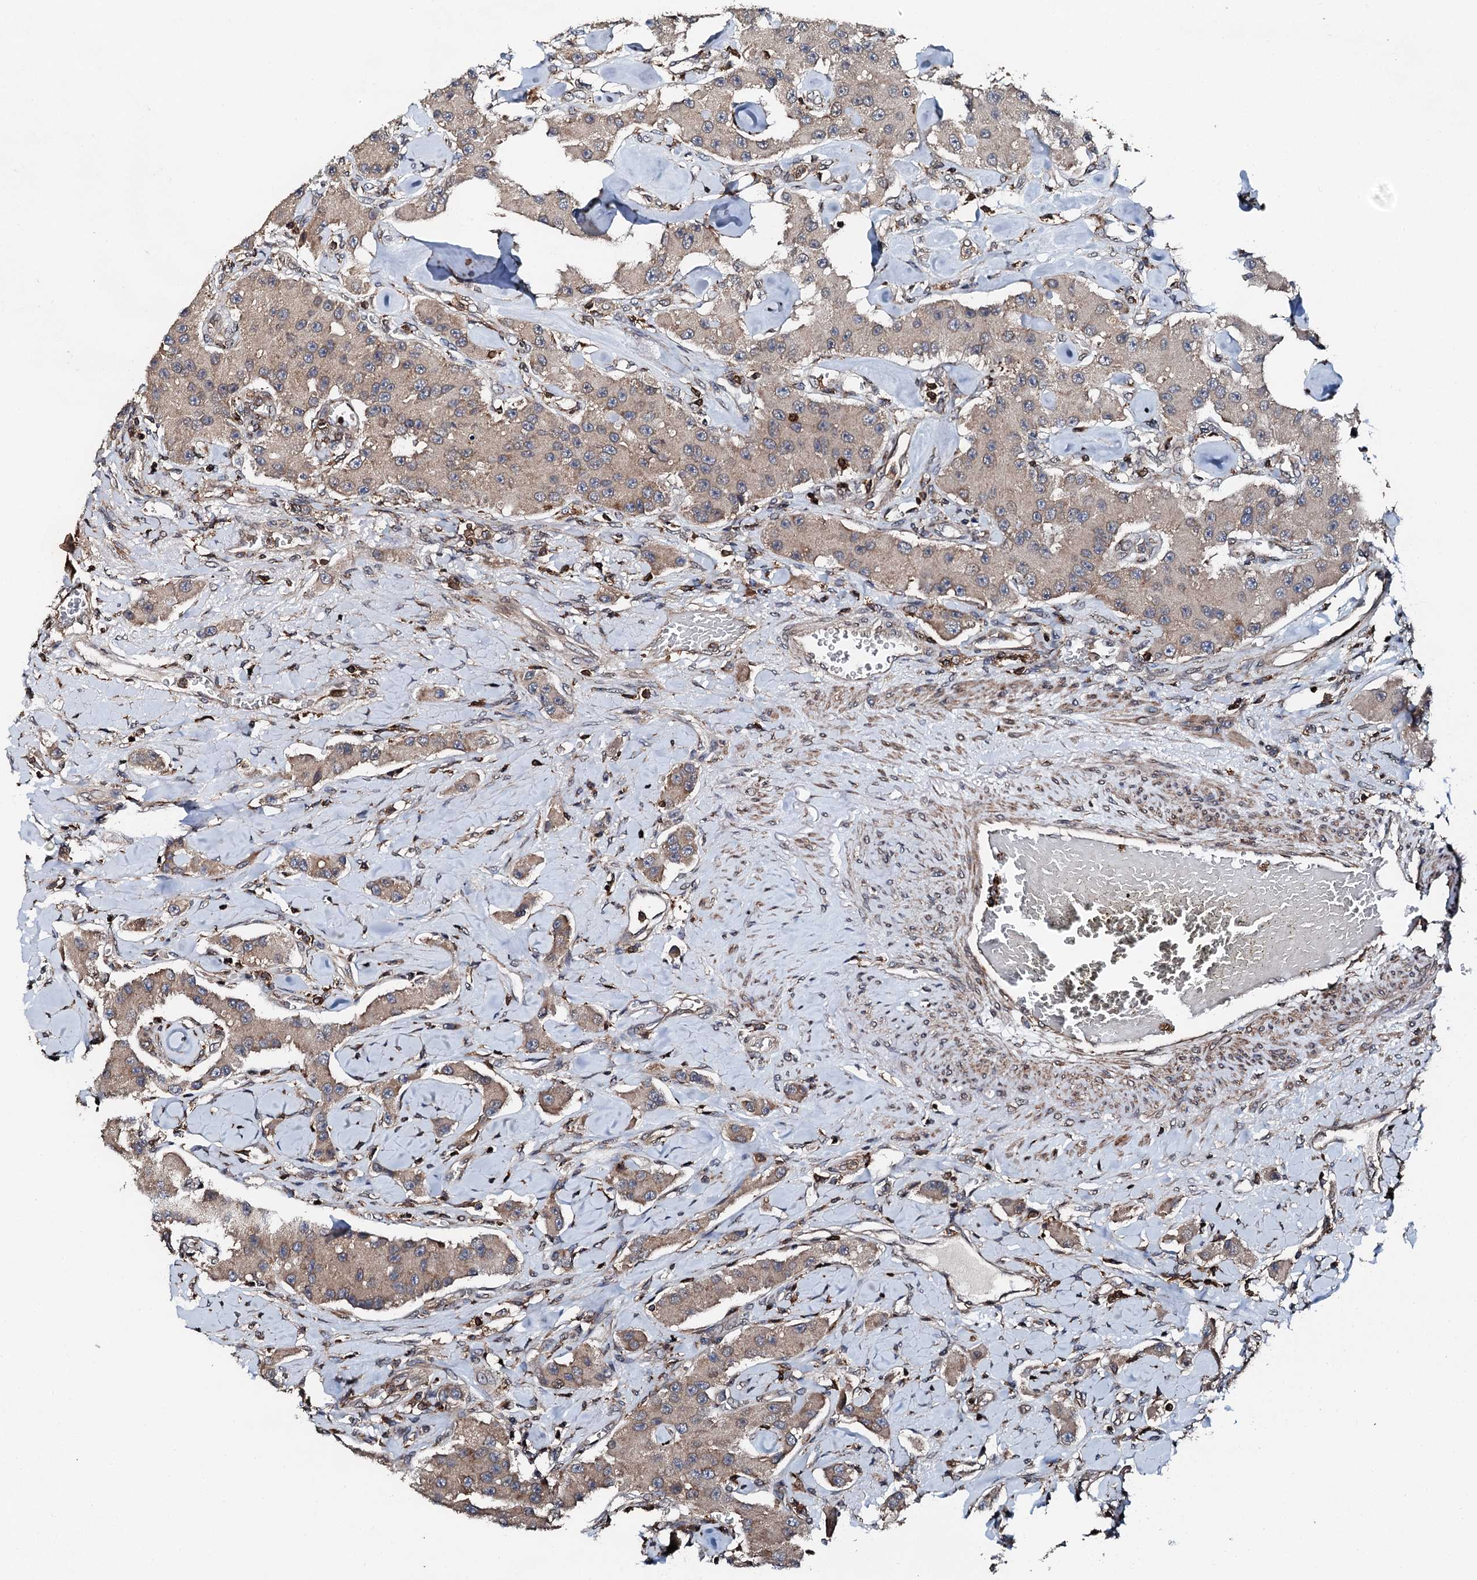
{"staining": {"intensity": "weak", "quantity": ">75%", "location": "cytoplasmic/membranous"}, "tissue": "carcinoid", "cell_type": "Tumor cells", "image_type": "cancer", "snomed": [{"axis": "morphology", "description": "Carcinoid, malignant, NOS"}, {"axis": "topography", "description": "Pancreas"}], "caption": "Malignant carcinoid tissue displays weak cytoplasmic/membranous positivity in approximately >75% of tumor cells The protein is shown in brown color, while the nuclei are stained blue.", "gene": "EDC4", "patient": {"sex": "male", "age": 41}}